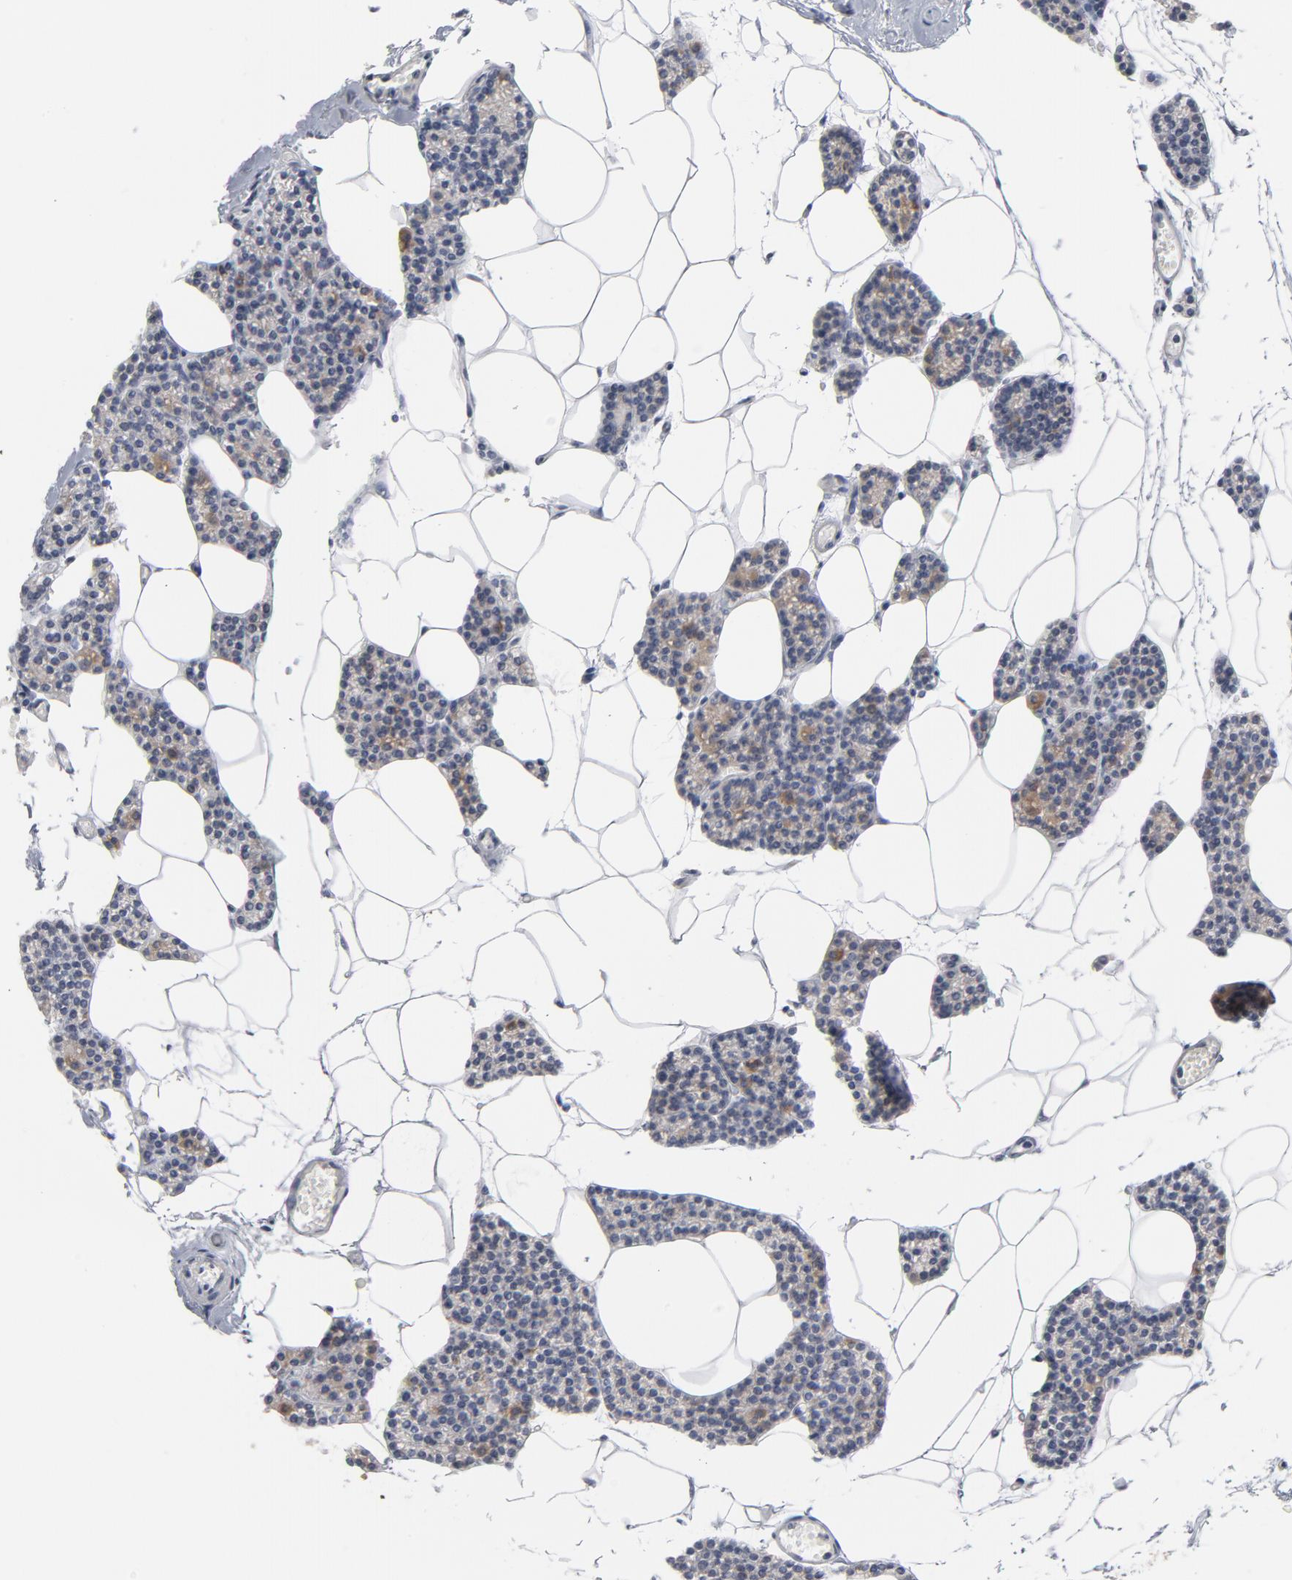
{"staining": {"intensity": "weak", "quantity": "25%-75%", "location": "cytoplasmic/membranous"}, "tissue": "parathyroid gland", "cell_type": "Glandular cells", "image_type": "normal", "snomed": [{"axis": "morphology", "description": "Normal tissue, NOS"}, {"axis": "topography", "description": "Parathyroid gland"}], "caption": "Immunohistochemical staining of normal parathyroid gland displays low levels of weak cytoplasmic/membranous expression in approximately 25%-75% of glandular cells.", "gene": "OXA1L", "patient": {"sex": "female", "age": 66}}